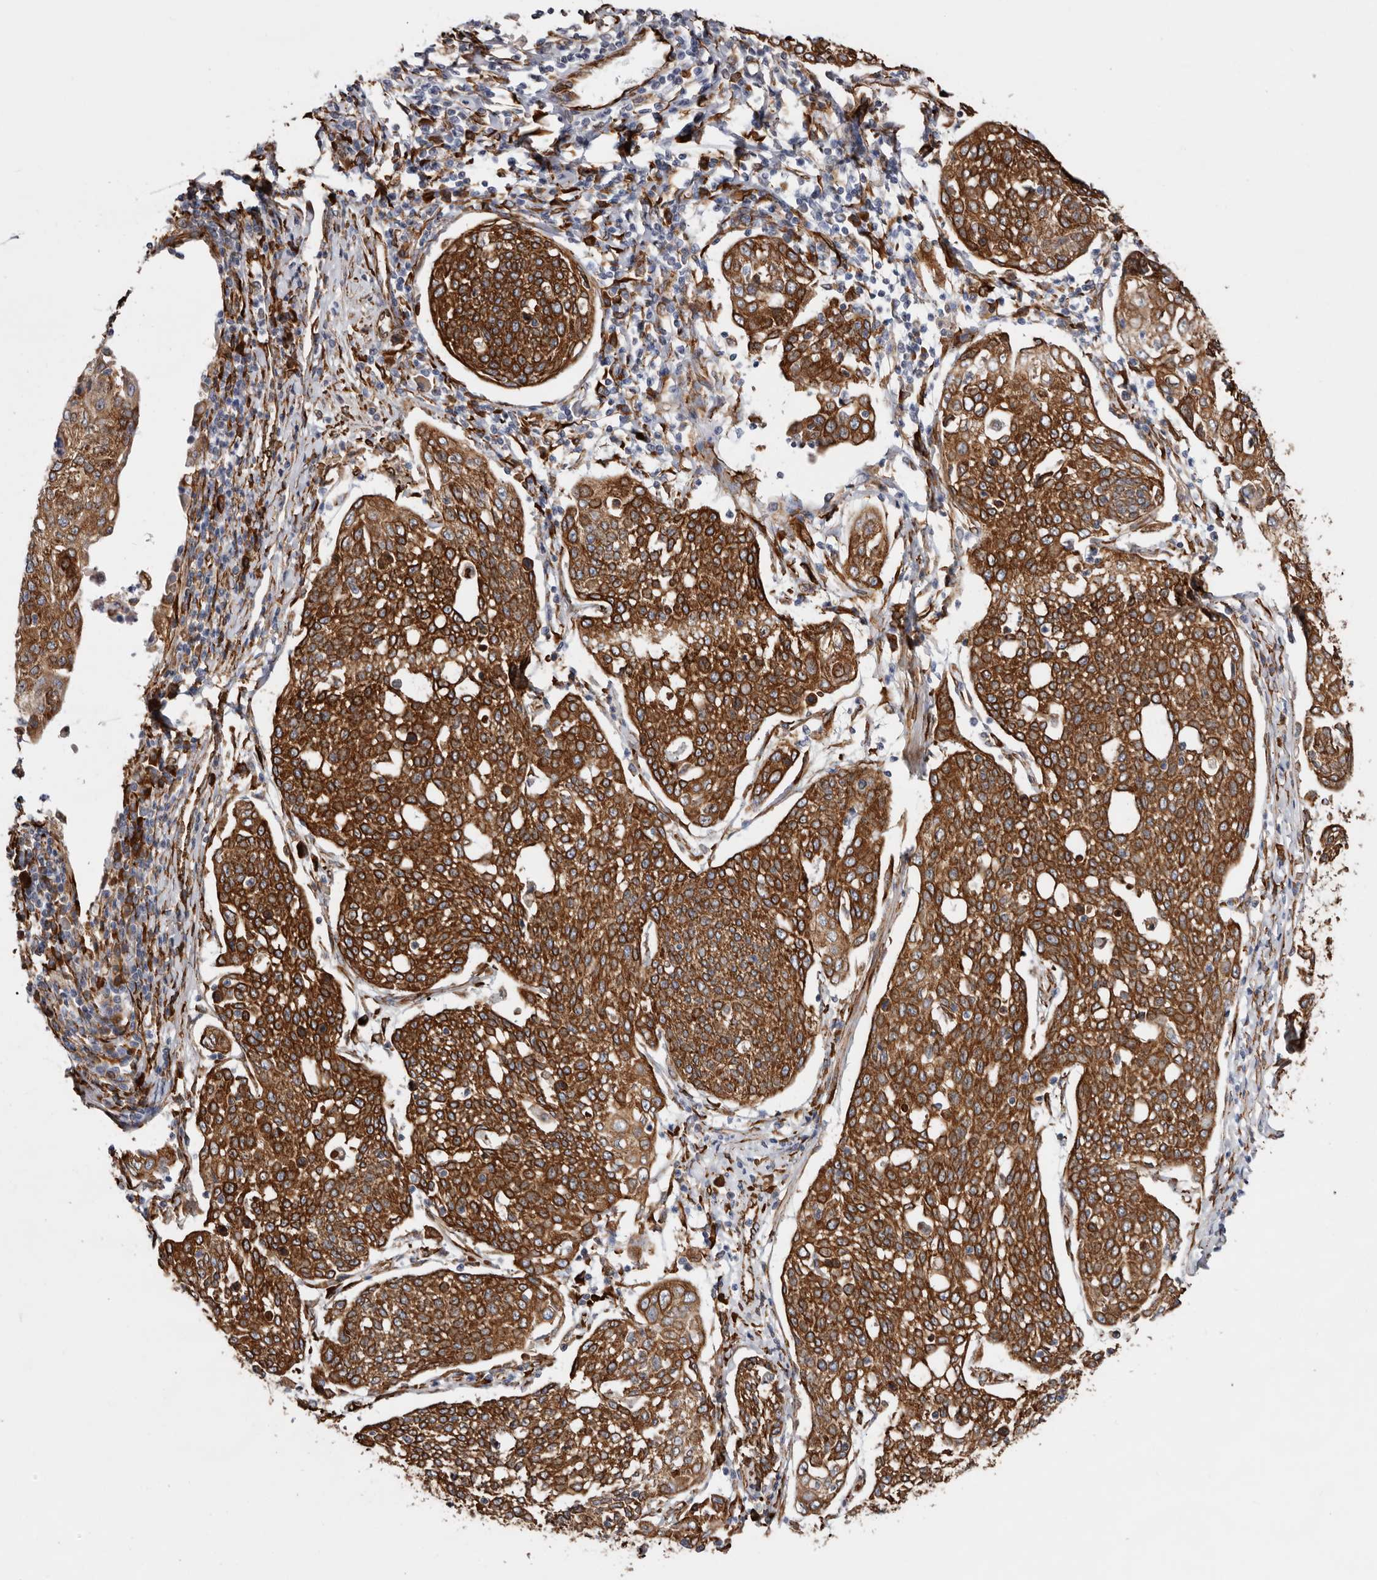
{"staining": {"intensity": "strong", "quantity": ">75%", "location": "cytoplasmic/membranous"}, "tissue": "cervical cancer", "cell_type": "Tumor cells", "image_type": "cancer", "snomed": [{"axis": "morphology", "description": "Squamous cell carcinoma, NOS"}, {"axis": "topography", "description": "Cervix"}], "caption": "Protein expression analysis of cervical cancer (squamous cell carcinoma) reveals strong cytoplasmic/membranous expression in about >75% of tumor cells.", "gene": "SEMA3E", "patient": {"sex": "female", "age": 34}}